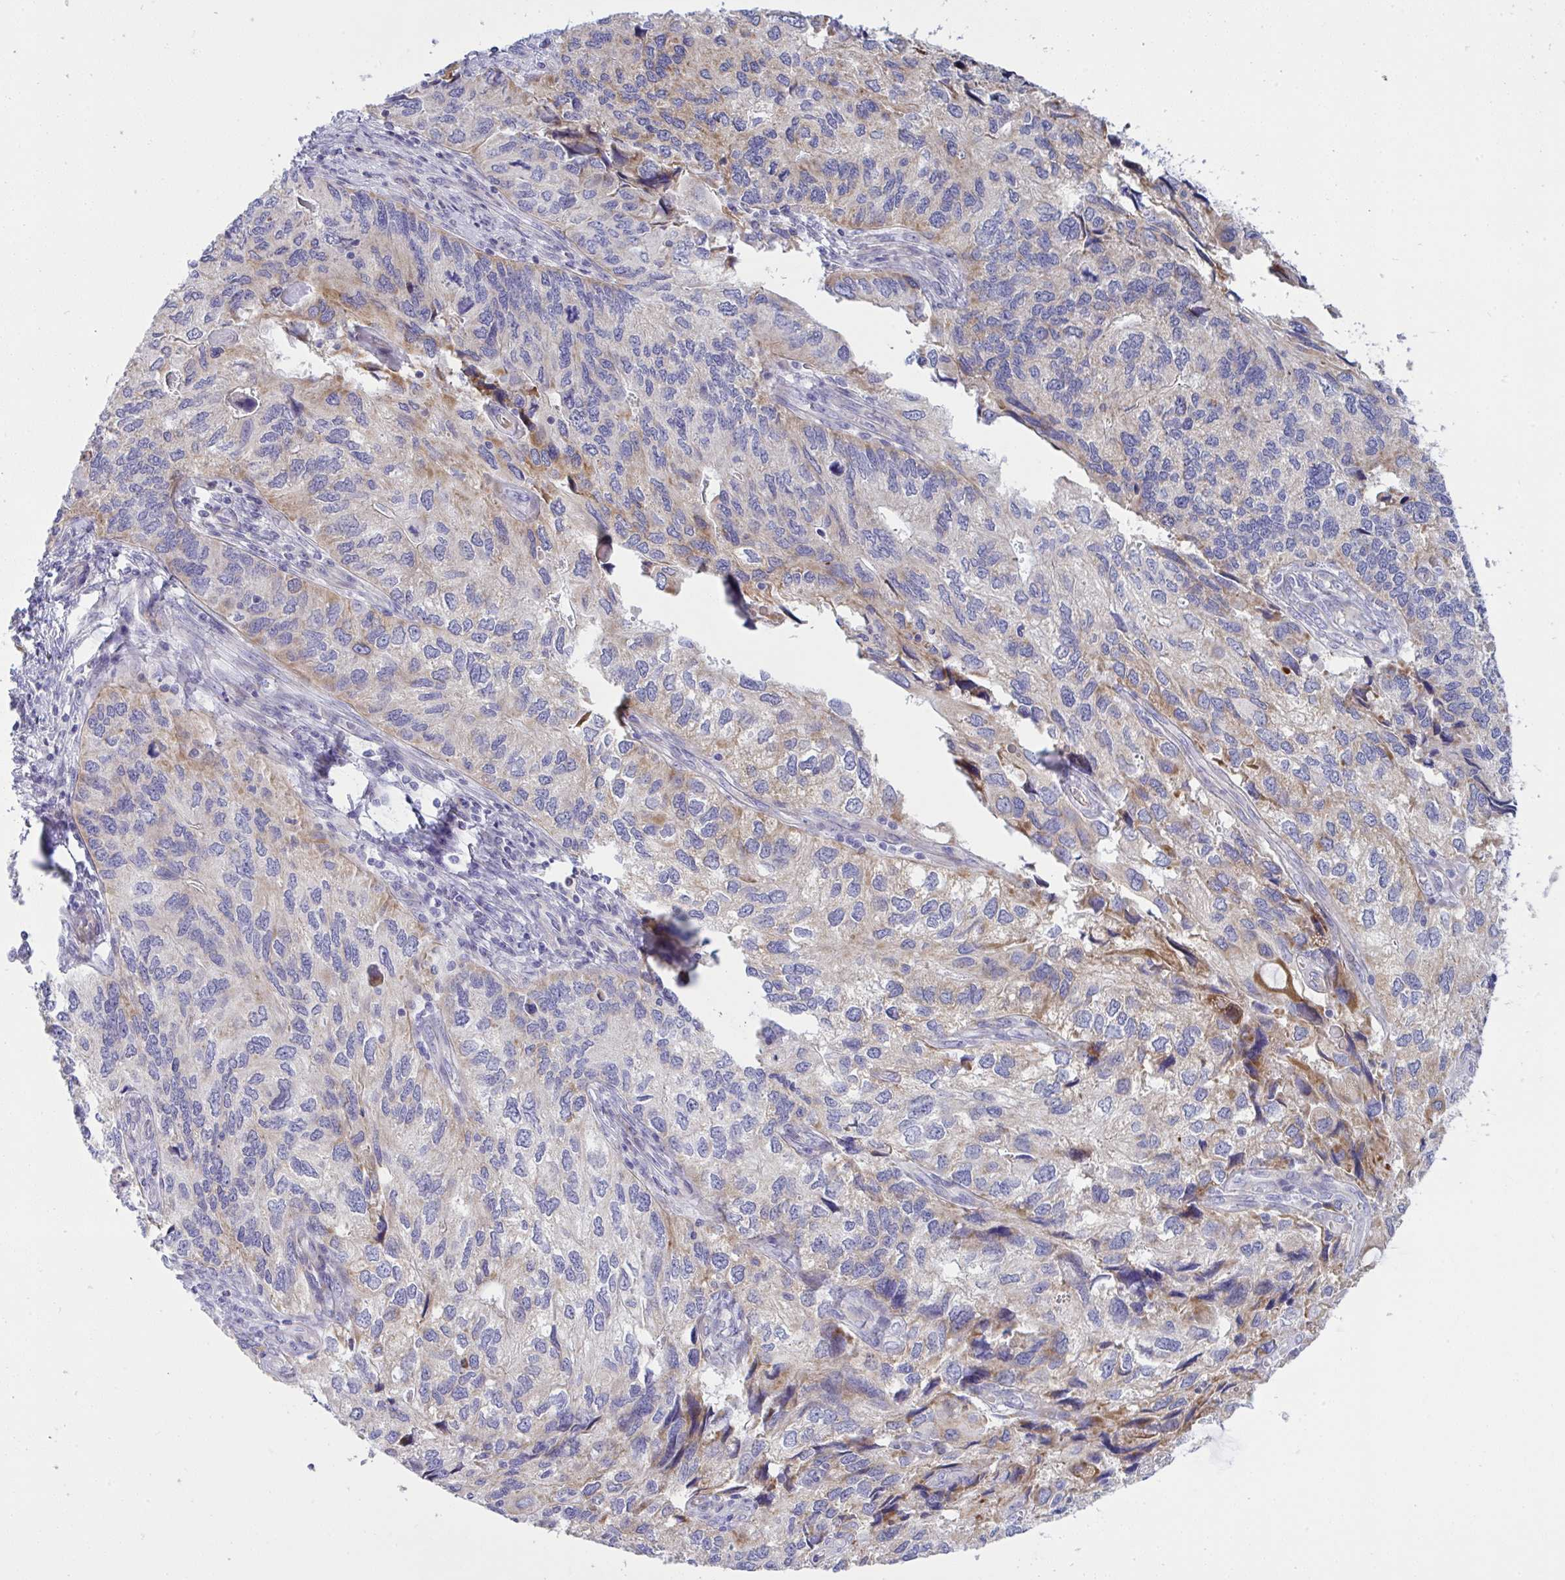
{"staining": {"intensity": "weak", "quantity": "<25%", "location": "cytoplasmic/membranous"}, "tissue": "endometrial cancer", "cell_type": "Tumor cells", "image_type": "cancer", "snomed": [{"axis": "morphology", "description": "Carcinoma, NOS"}, {"axis": "topography", "description": "Uterus"}], "caption": "DAB (3,3'-diaminobenzidine) immunohistochemical staining of carcinoma (endometrial) reveals no significant expression in tumor cells.", "gene": "NTN1", "patient": {"sex": "female", "age": 76}}